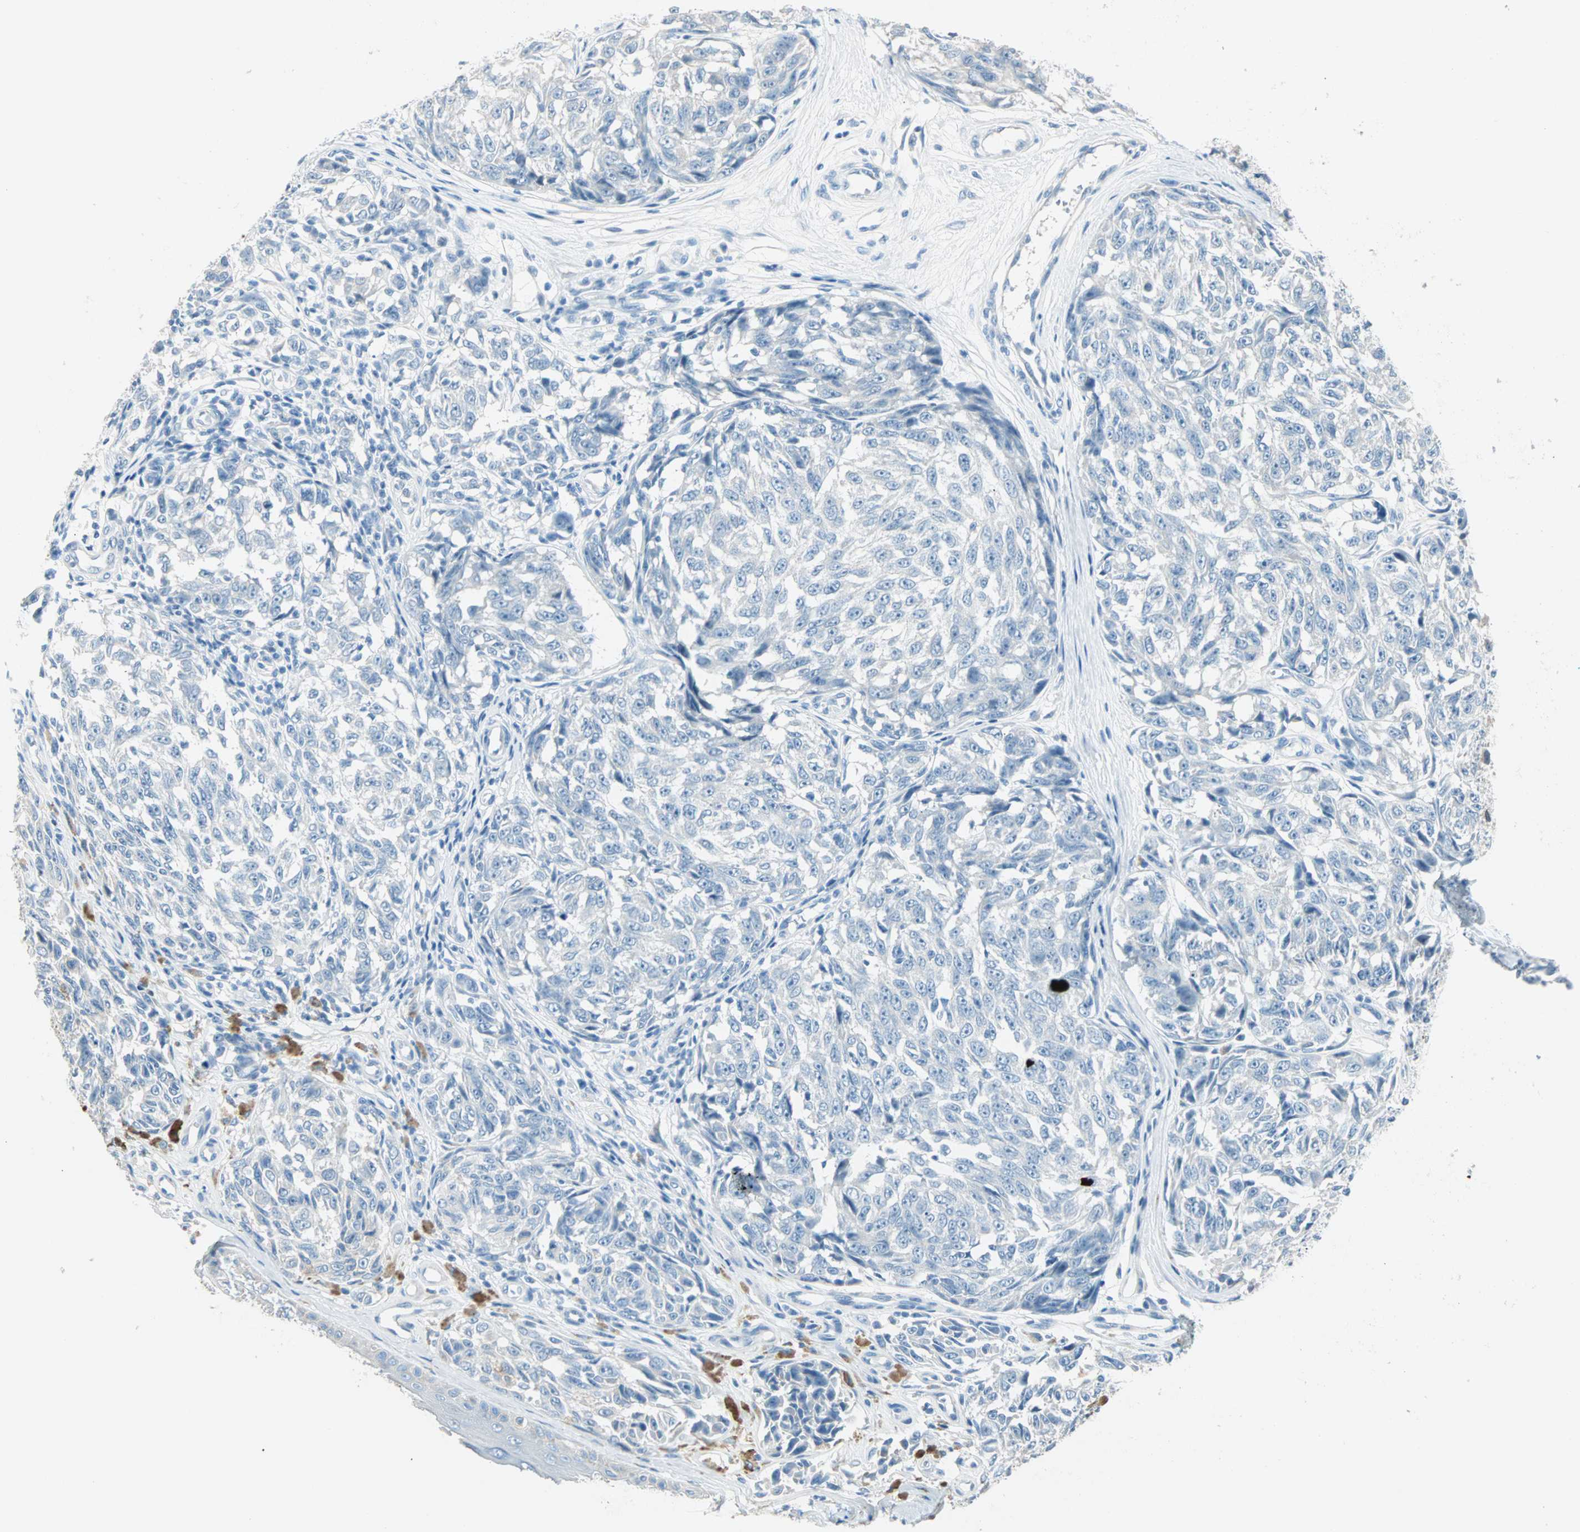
{"staining": {"intensity": "negative", "quantity": "none", "location": "none"}, "tissue": "melanoma", "cell_type": "Tumor cells", "image_type": "cancer", "snomed": [{"axis": "morphology", "description": "Malignant melanoma, NOS"}, {"axis": "topography", "description": "Skin"}], "caption": "Immunohistochemistry photomicrograph of malignant melanoma stained for a protein (brown), which exhibits no positivity in tumor cells.", "gene": "SULT1C2", "patient": {"sex": "female", "age": 64}}